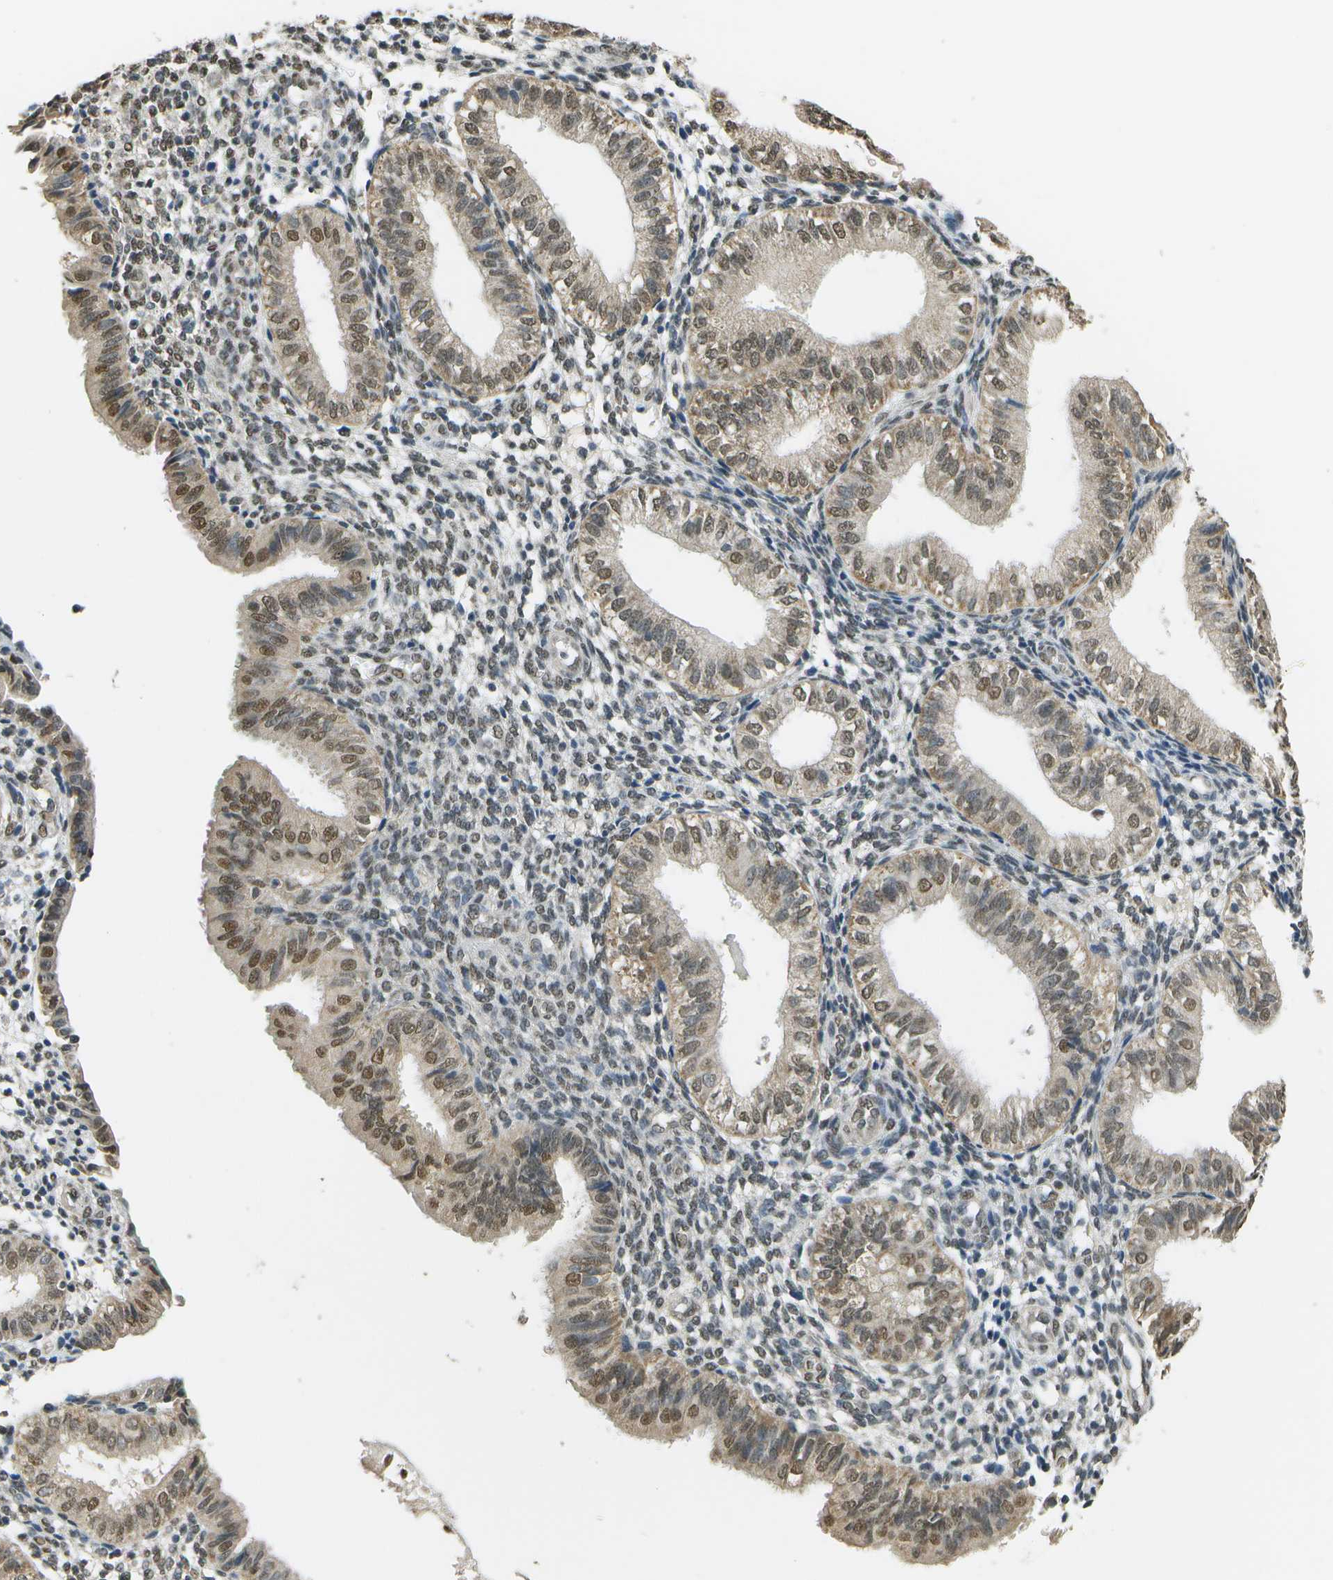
{"staining": {"intensity": "moderate", "quantity": "<25%", "location": "nuclear"}, "tissue": "endometrium", "cell_type": "Cells in endometrial stroma", "image_type": "normal", "snomed": [{"axis": "morphology", "description": "Normal tissue, NOS"}, {"axis": "topography", "description": "Endometrium"}], "caption": "Protein expression analysis of normal endometrium exhibits moderate nuclear staining in about <25% of cells in endometrial stroma.", "gene": "ABL2", "patient": {"sex": "female", "age": 39}}